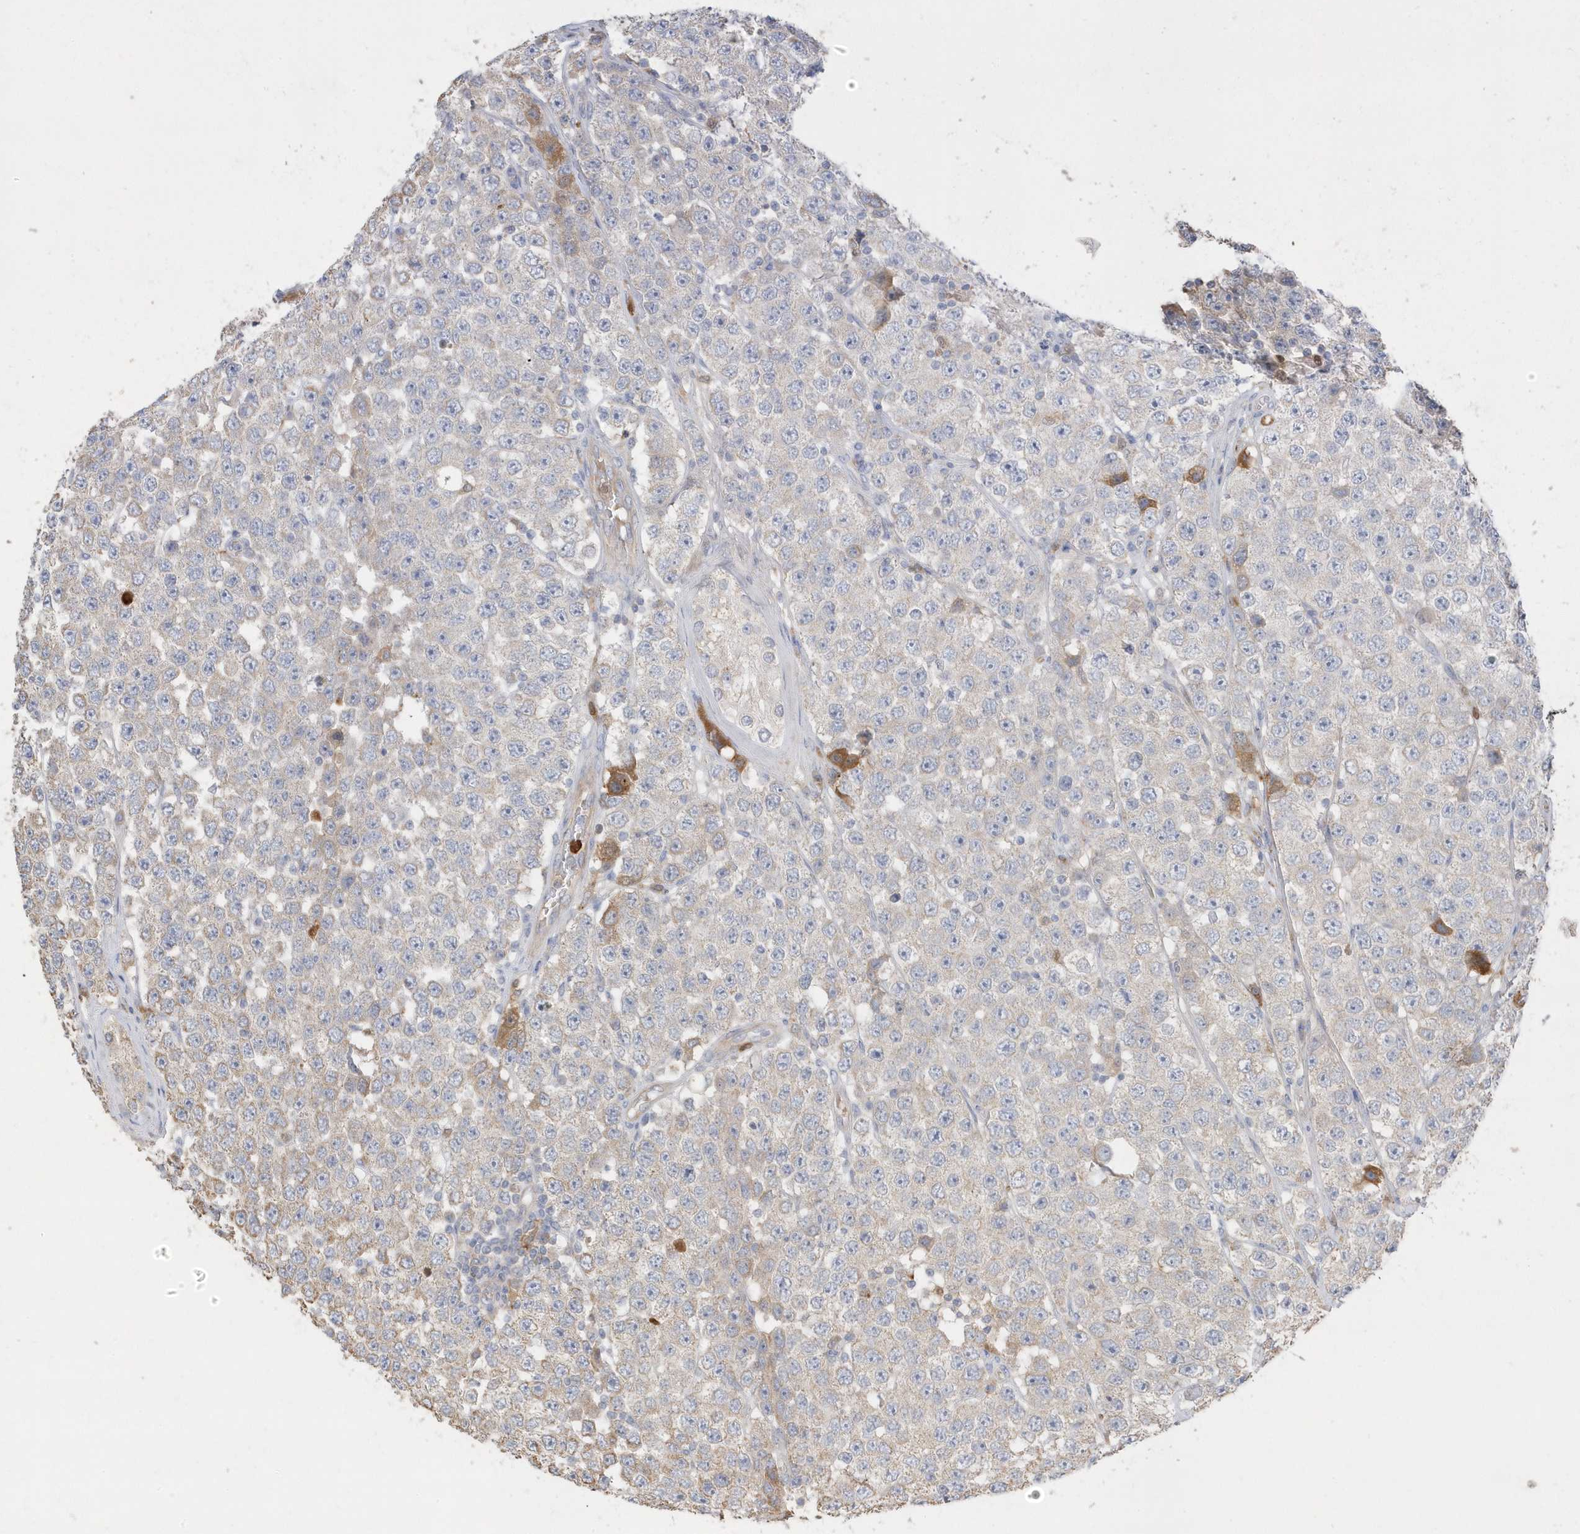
{"staining": {"intensity": "negative", "quantity": "none", "location": "none"}, "tissue": "testis cancer", "cell_type": "Tumor cells", "image_type": "cancer", "snomed": [{"axis": "morphology", "description": "Seminoma, NOS"}, {"axis": "topography", "description": "Testis"}], "caption": "This is an immunohistochemistry image of testis cancer (seminoma). There is no expression in tumor cells.", "gene": "DPP9", "patient": {"sex": "male", "age": 28}}